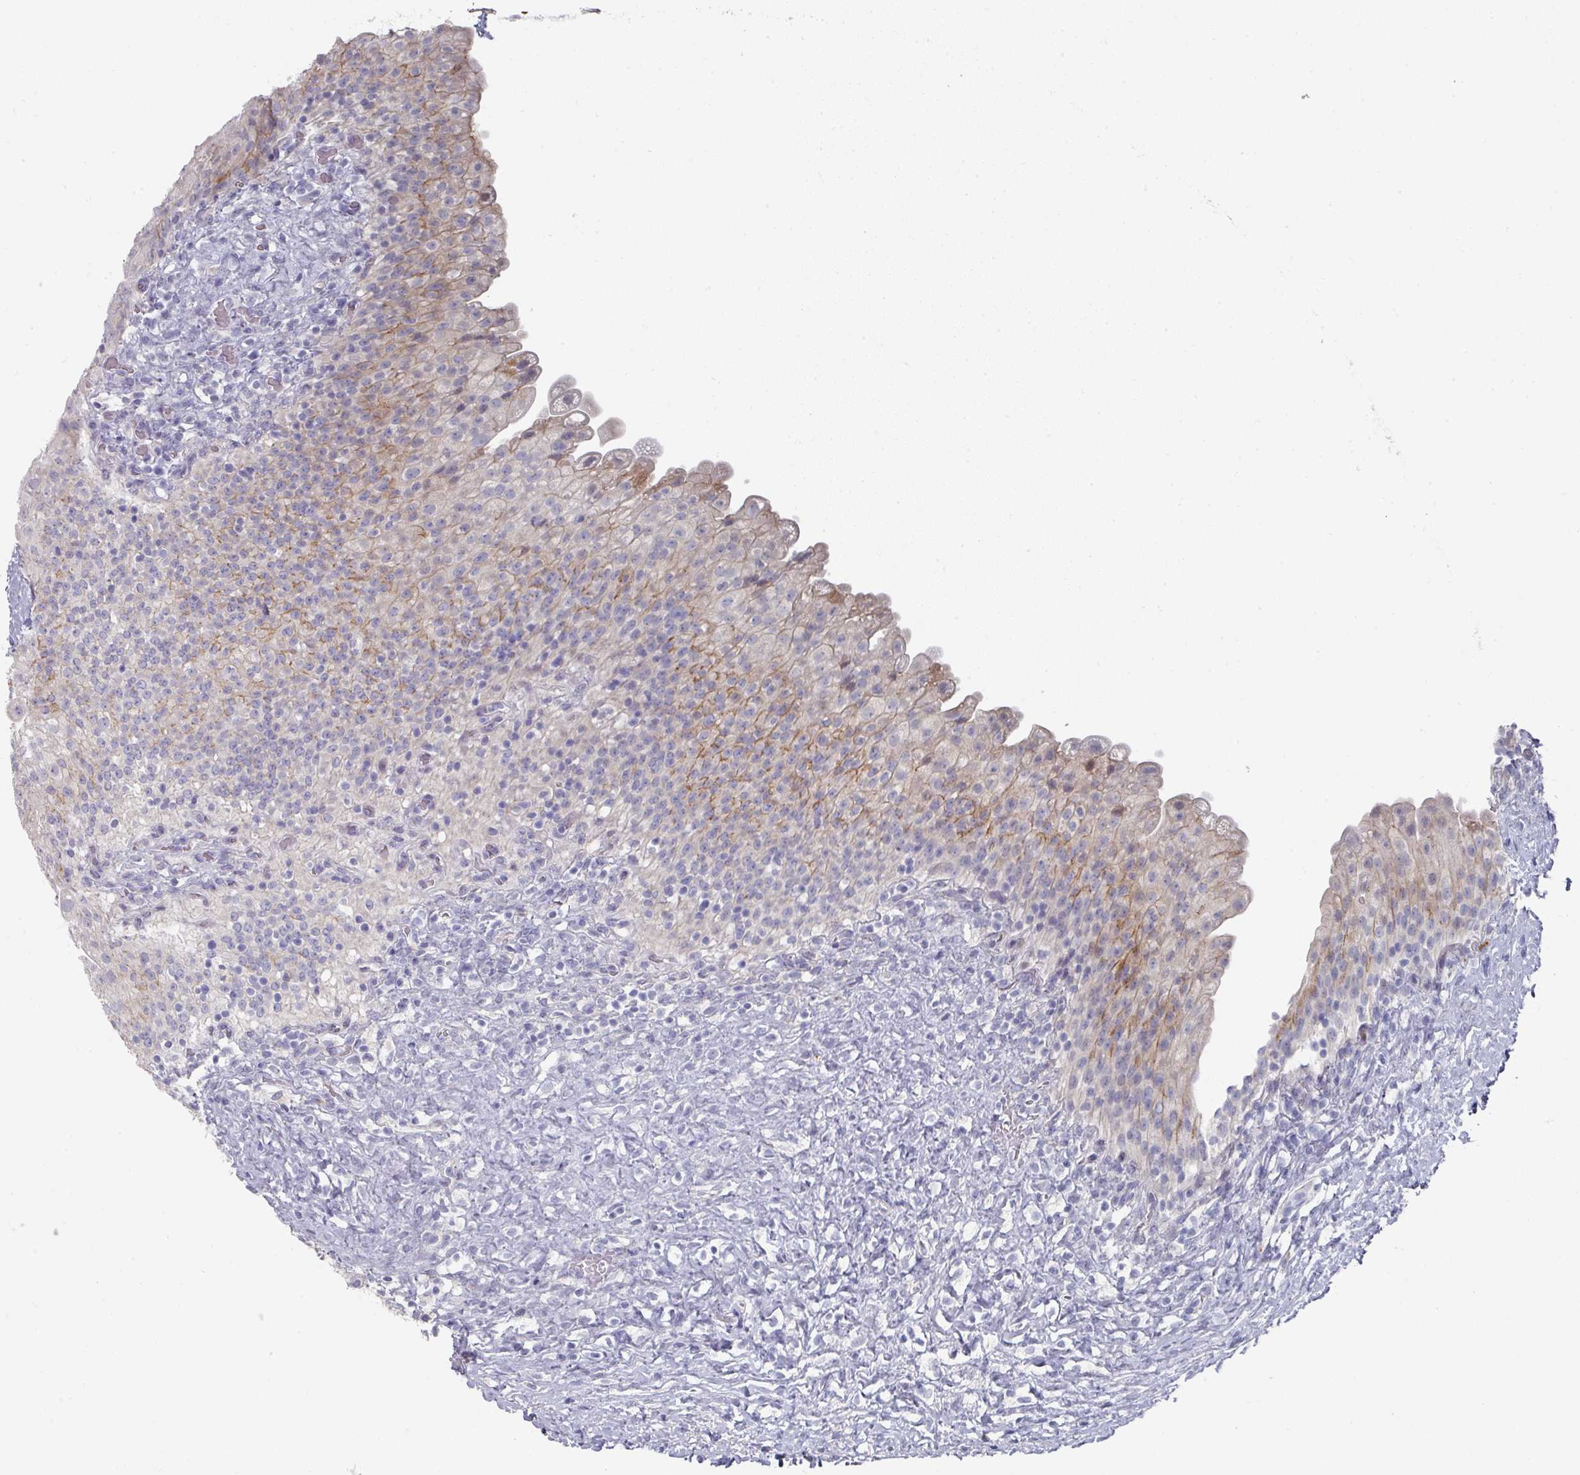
{"staining": {"intensity": "moderate", "quantity": "<25%", "location": "cytoplasmic/membranous"}, "tissue": "urinary bladder", "cell_type": "Urothelial cells", "image_type": "normal", "snomed": [{"axis": "morphology", "description": "Normal tissue, NOS"}, {"axis": "topography", "description": "Urinary bladder"}], "caption": "A high-resolution micrograph shows immunohistochemistry (IHC) staining of unremarkable urinary bladder, which demonstrates moderate cytoplasmic/membranous staining in approximately <25% of urothelial cells.", "gene": "NT5C1A", "patient": {"sex": "female", "age": 27}}